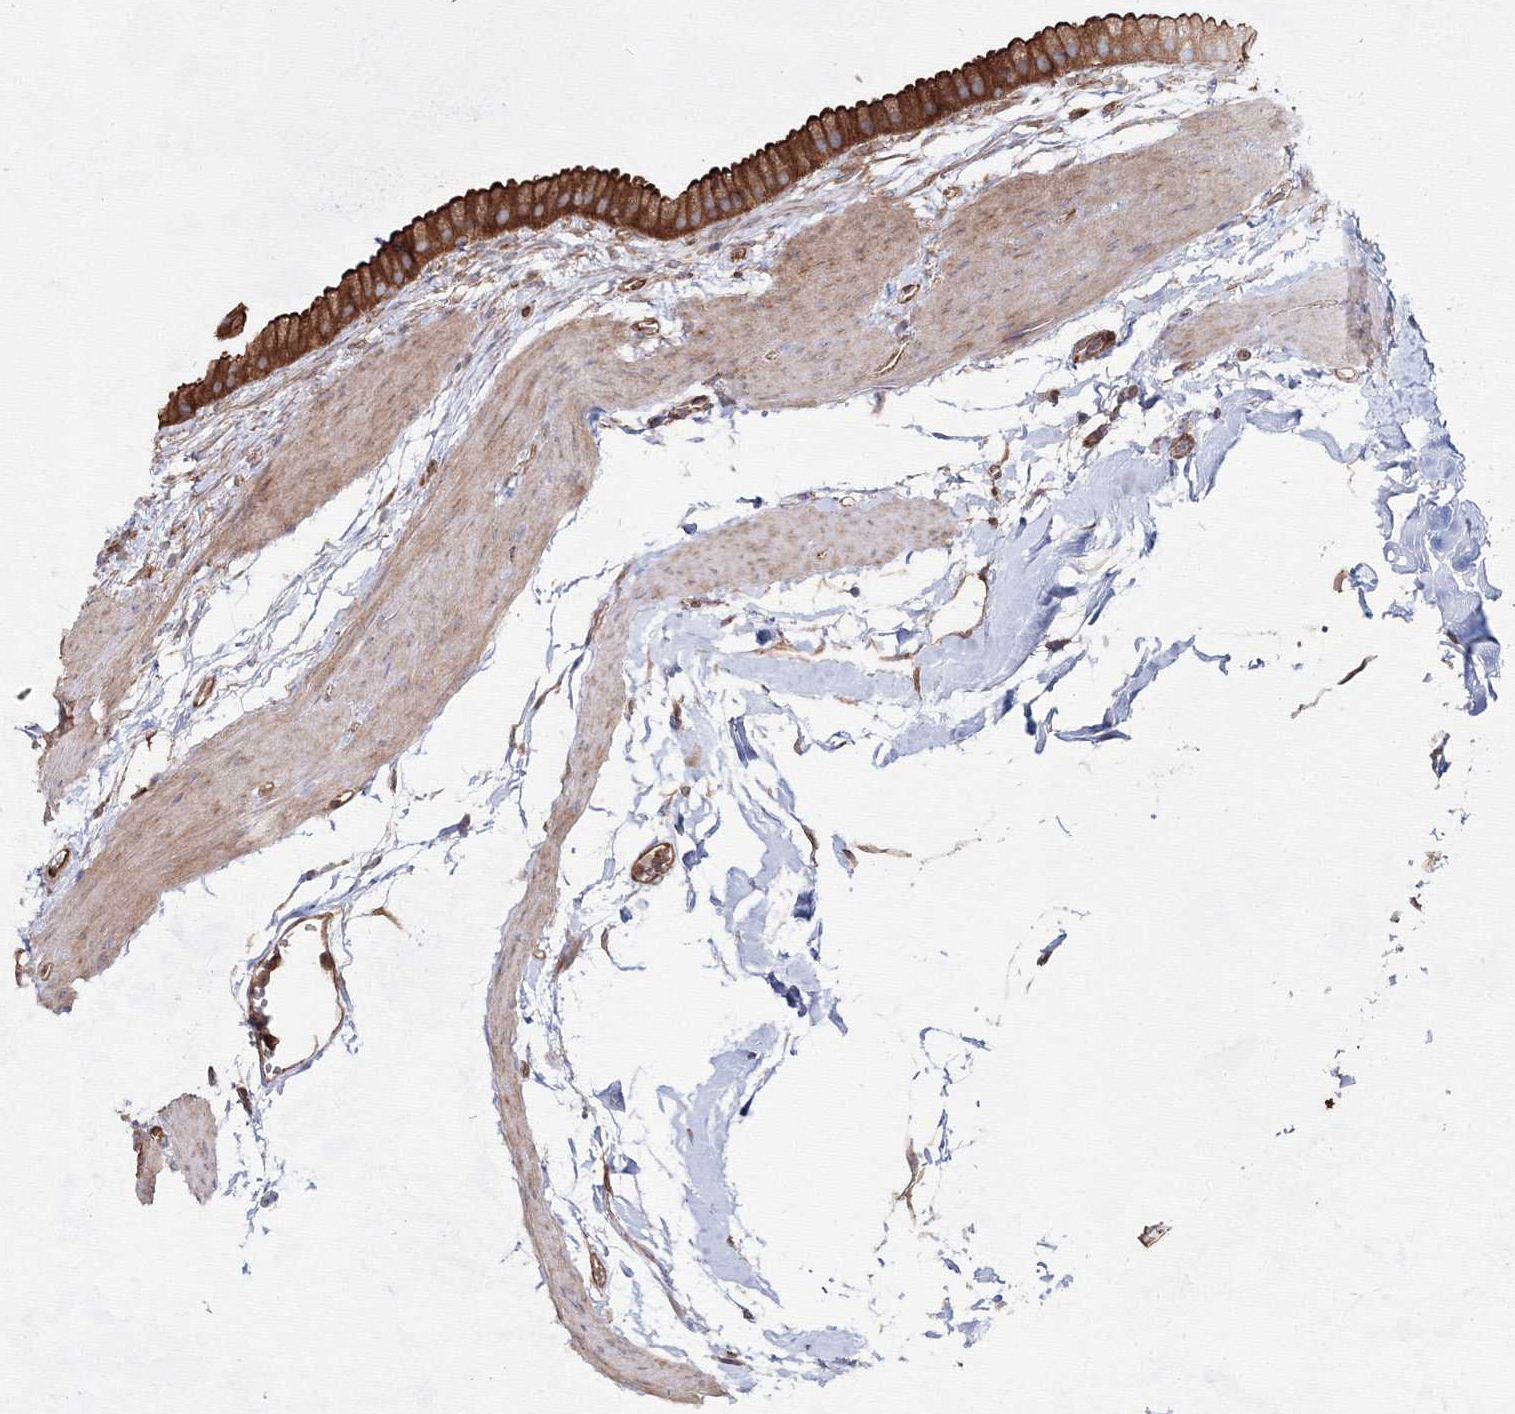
{"staining": {"intensity": "strong", "quantity": ">75%", "location": "cytoplasmic/membranous"}, "tissue": "gallbladder", "cell_type": "Glandular cells", "image_type": "normal", "snomed": [{"axis": "morphology", "description": "Normal tissue, NOS"}, {"axis": "topography", "description": "Gallbladder"}], "caption": "Benign gallbladder displays strong cytoplasmic/membranous expression in about >75% of glandular cells, visualized by immunohistochemistry. (Stains: DAB in brown, nuclei in blue, Microscopy: brightfield microscopy at high magnification).", "gene": "EXOC6", "patient": {"sex": "female", "age": 64}}